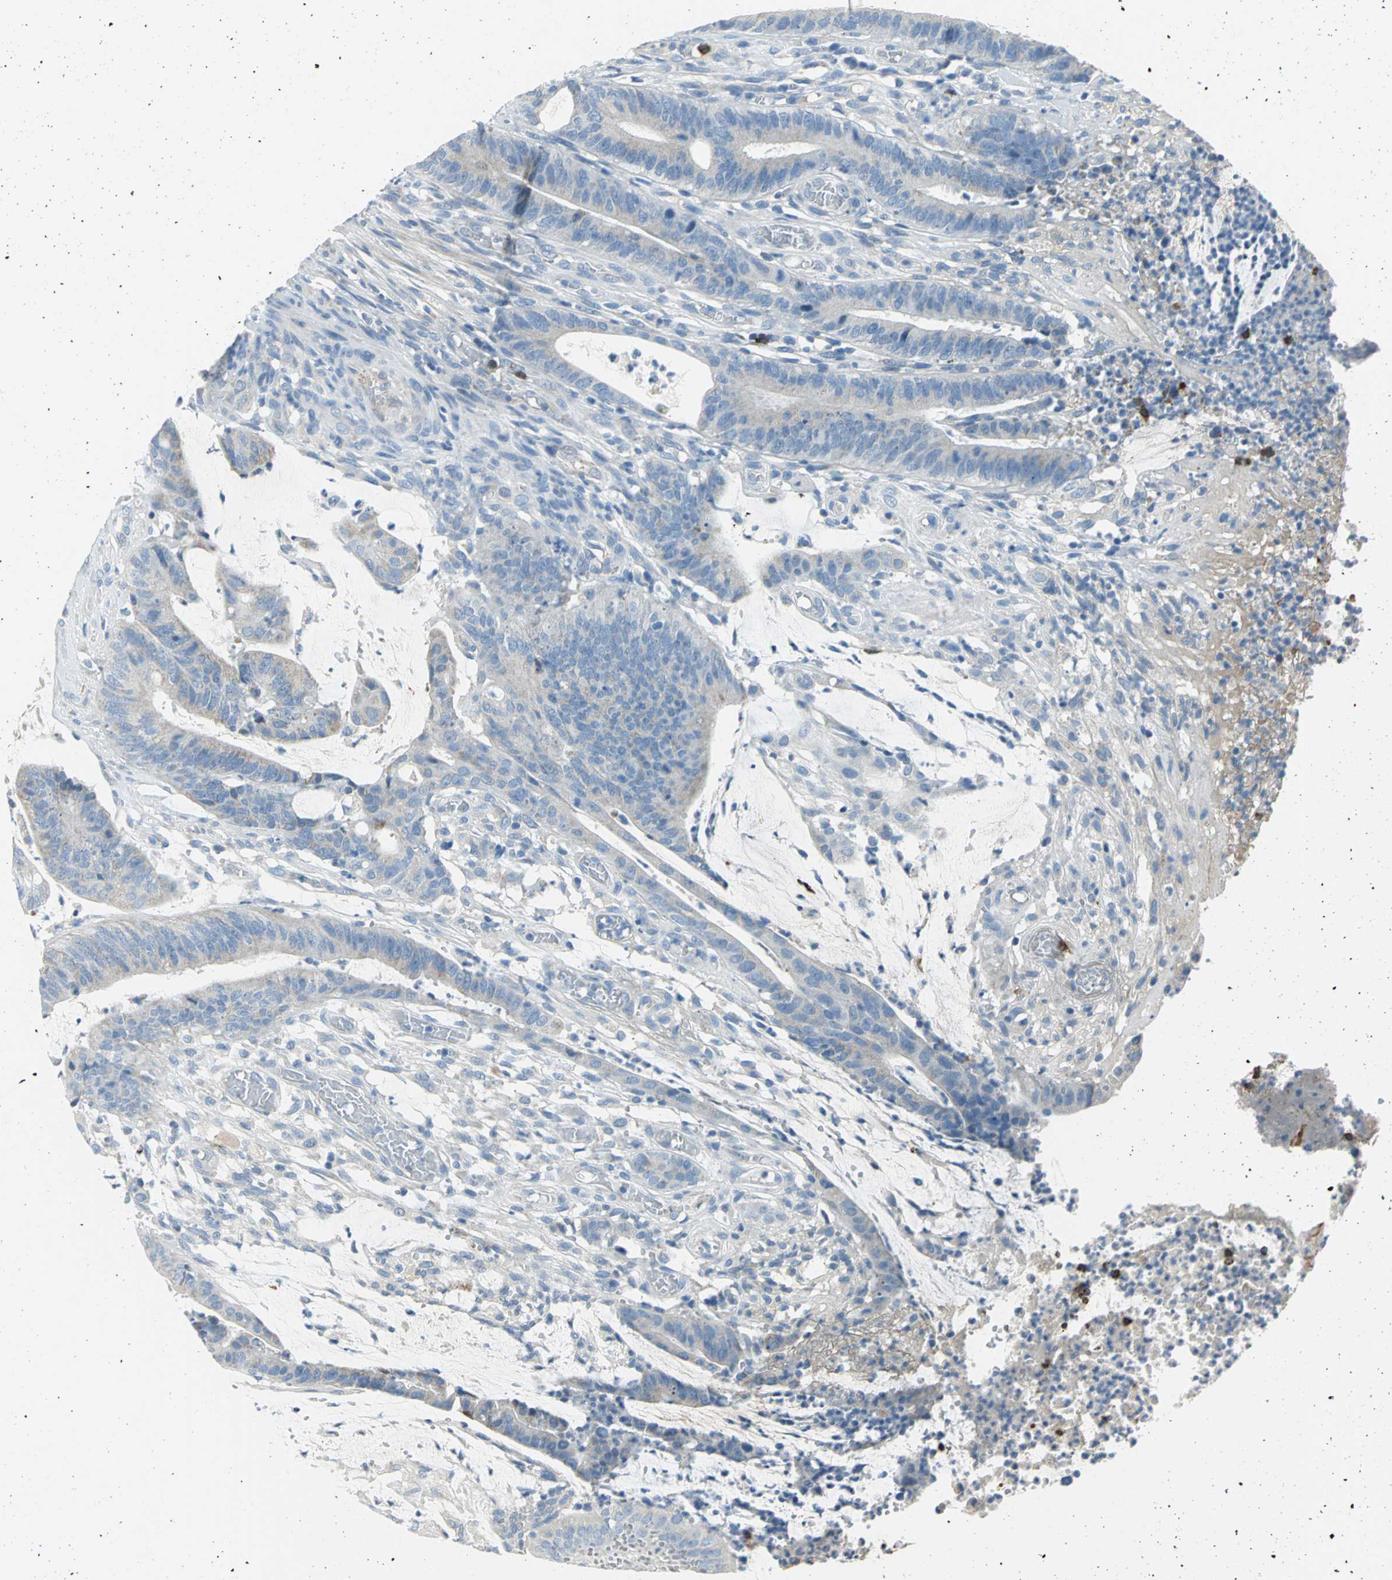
{"staining": {"intensity": "weak", "quantity": ">75%", "location": "cytoplasmic/membranous"}, "tissue": "colorectal cancer", "cell_type": "Tumor cells", "image_type": "cancer", "snomed": [{"axis": "morphology", "description": "Adenocarcinoma, NOS"}, {"axis": "topography", "description": "Rectum"}], "caption": "Colorectal cancer (adenocarcinoma) was stained to show a protein in brown. There is low levels of weak cytoplasmic/membranous positivity in approximately >75% of tumor cells.", "gene": "ALOX15", "patient": {"sex": "female", "age": 66}}